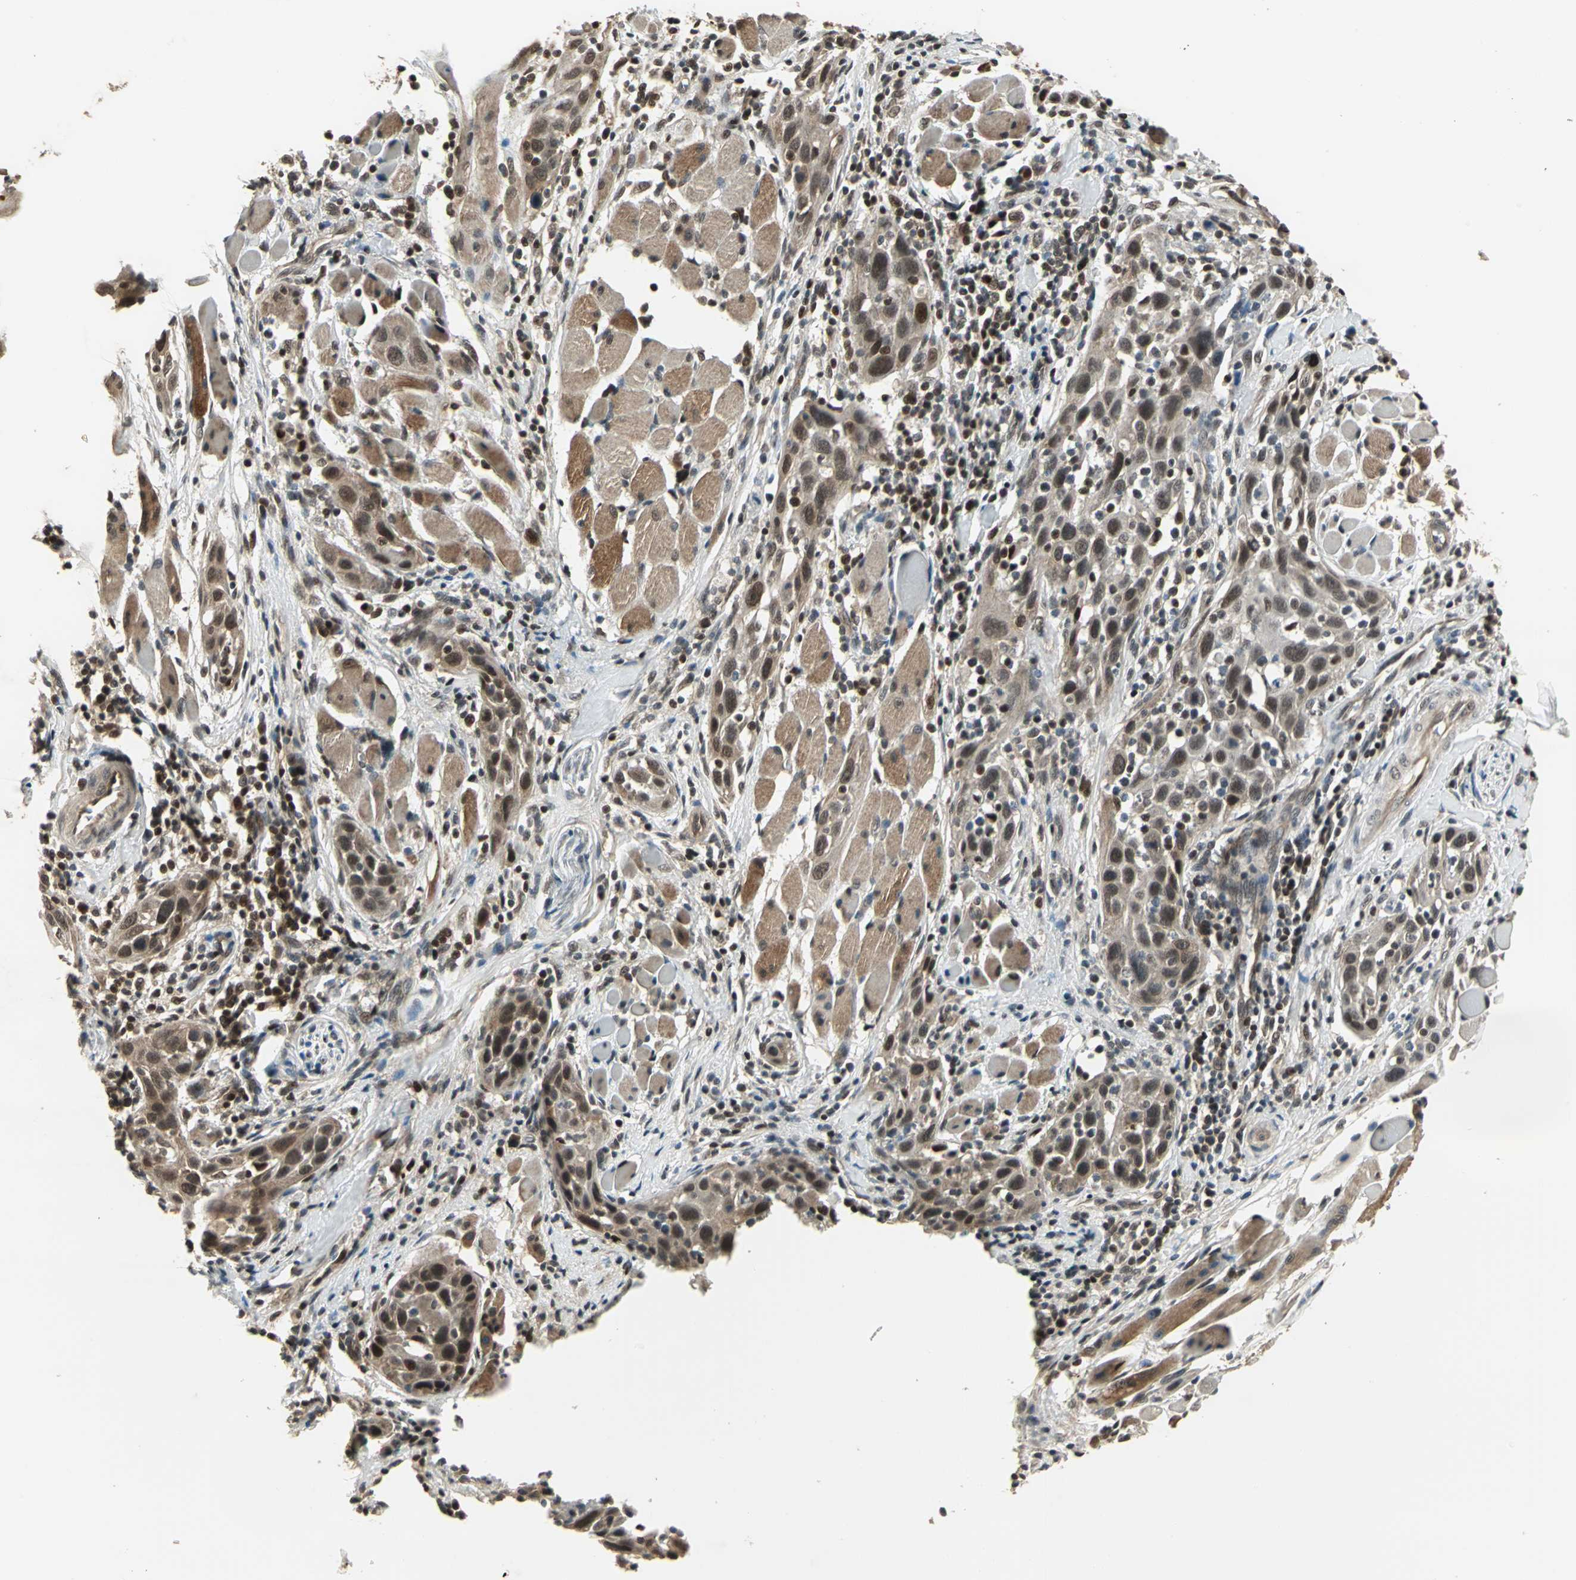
{"staining": {"intensity": "moderate", "quantity": ">75%", "location": "cytoplasmic/membranous,nuclear"}, "tissue": "head and neck cancer", "cell_type": "Tumor cells", "image_type": "cancer", "snomed": [{"axis": "morphology", "description": "Squamous cell carcinoma, NOS"}, {"axis": "topography", "description": "Oral tissue"}, {"axis": "topography", "description": "Head-Neck"}], "caption": "IHC micrograph of human head and neck cancer (squamous cell carcinoma) stained for a protein (brown), which demonstrates medium levels of moderate cytoplasmic/membranous and nuclear staining in about >75% of tumor cells.", "gene": "PSMC3", "patient": {"sex": "female", "age": 50}}